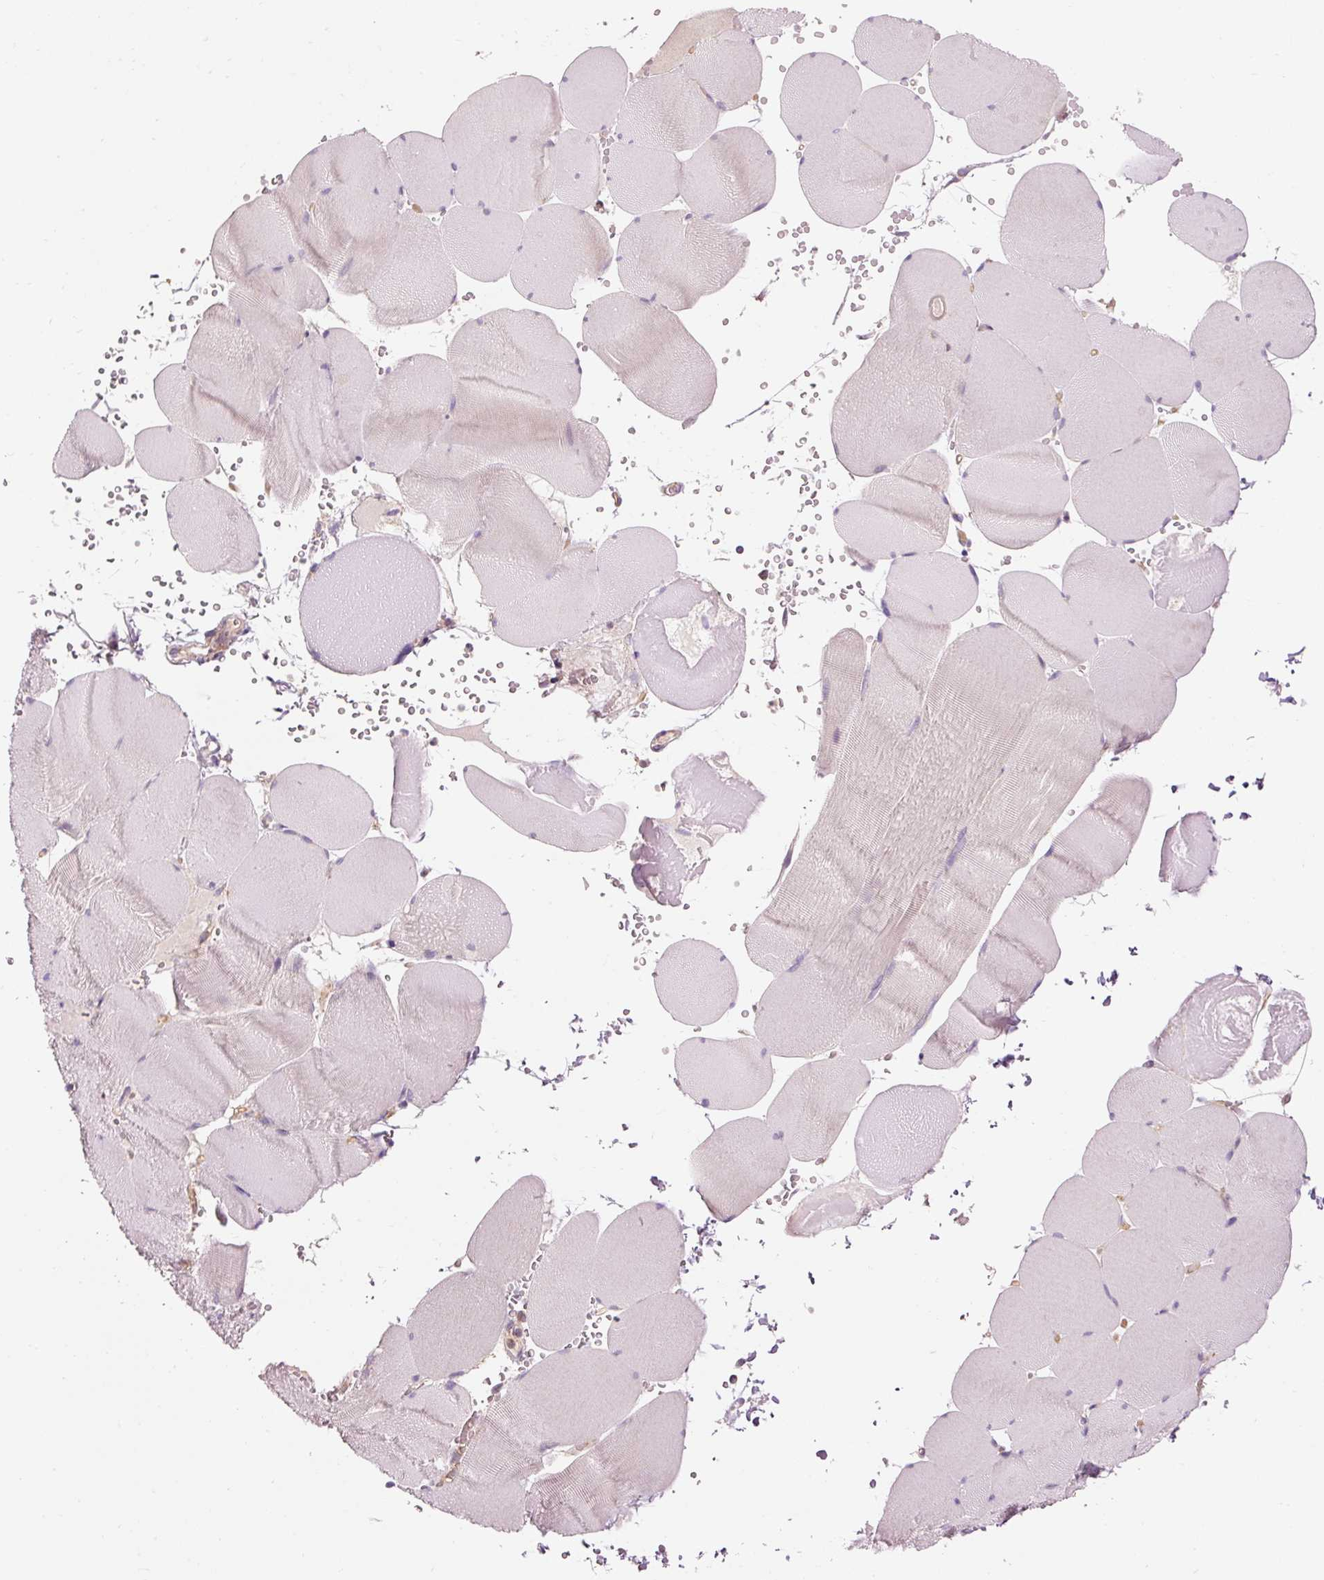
{"staining": {"intensity": "negative", "quantity": "none", "location": "none"}, "tissue": "skeletal muscle", "cell_type": "Myocytes", "image_type": "normal", "snomed": [{"axis": "morphology", "description": "Normal tissue, NOS"}, {"axis": "topography", "description": "Skeletal muscle"}, {"axis": "topography", "description": "Head-Neck"}], "caption": "Histopathology image shows no significant protein expression in myocytes of unremarkable skeletal muscle. (DAB (3,3'-diaminobenzidine) immunohistochemistry (IHC) visualized using brightfield microscopy, high magnification).", "gene": "NAPA", "patient": {"sex": "male", "age": 66}}